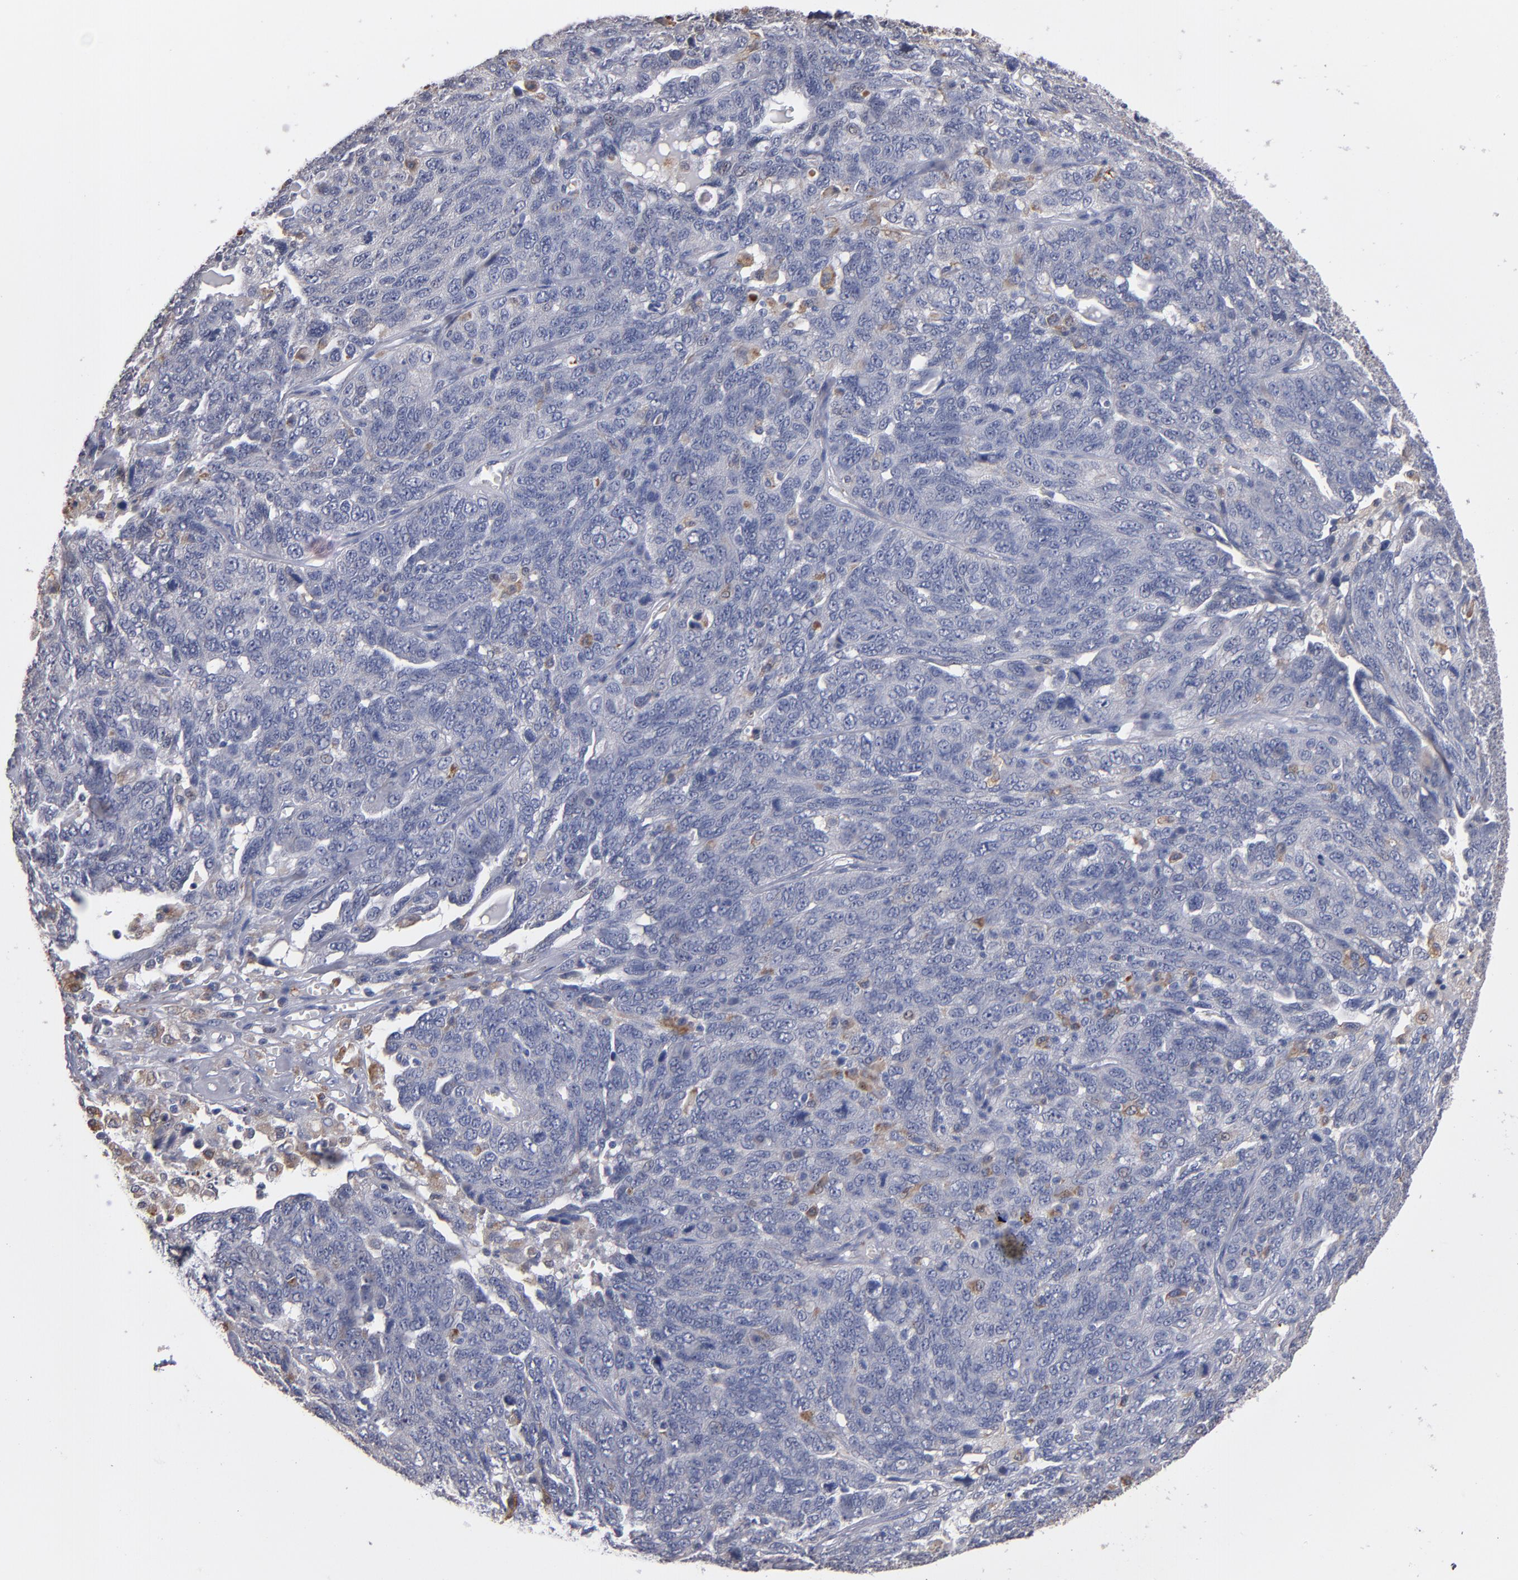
{"staining": {"intensity": "negative", "quantity": "none", "location": "none"}, "tissue": "ovarian cancer", "cell_type": "Tumor cells", "image_type": "cancer", "snomed": [{"axis": "morphology", "description": "Cystadenocarcinoma, serous, NOS"}, {"axis": "topography", "description": "Ovary"}], "caption": "IHC histopathology image of neoplastic tissue: human ovarian cancer stained with DAB (3,3'-diaminobenzidine) demonstrates no significant protein positivity in tumor cells. The staining was performed using DAB (3,3'-diaminobenzidine) to visualize the protein expression in brown, while the nuclei were stained in blue with hematoxylin (Magnification: 20x).", "gene": "SELP", "patient": {"sex": "female", "age": 71}}